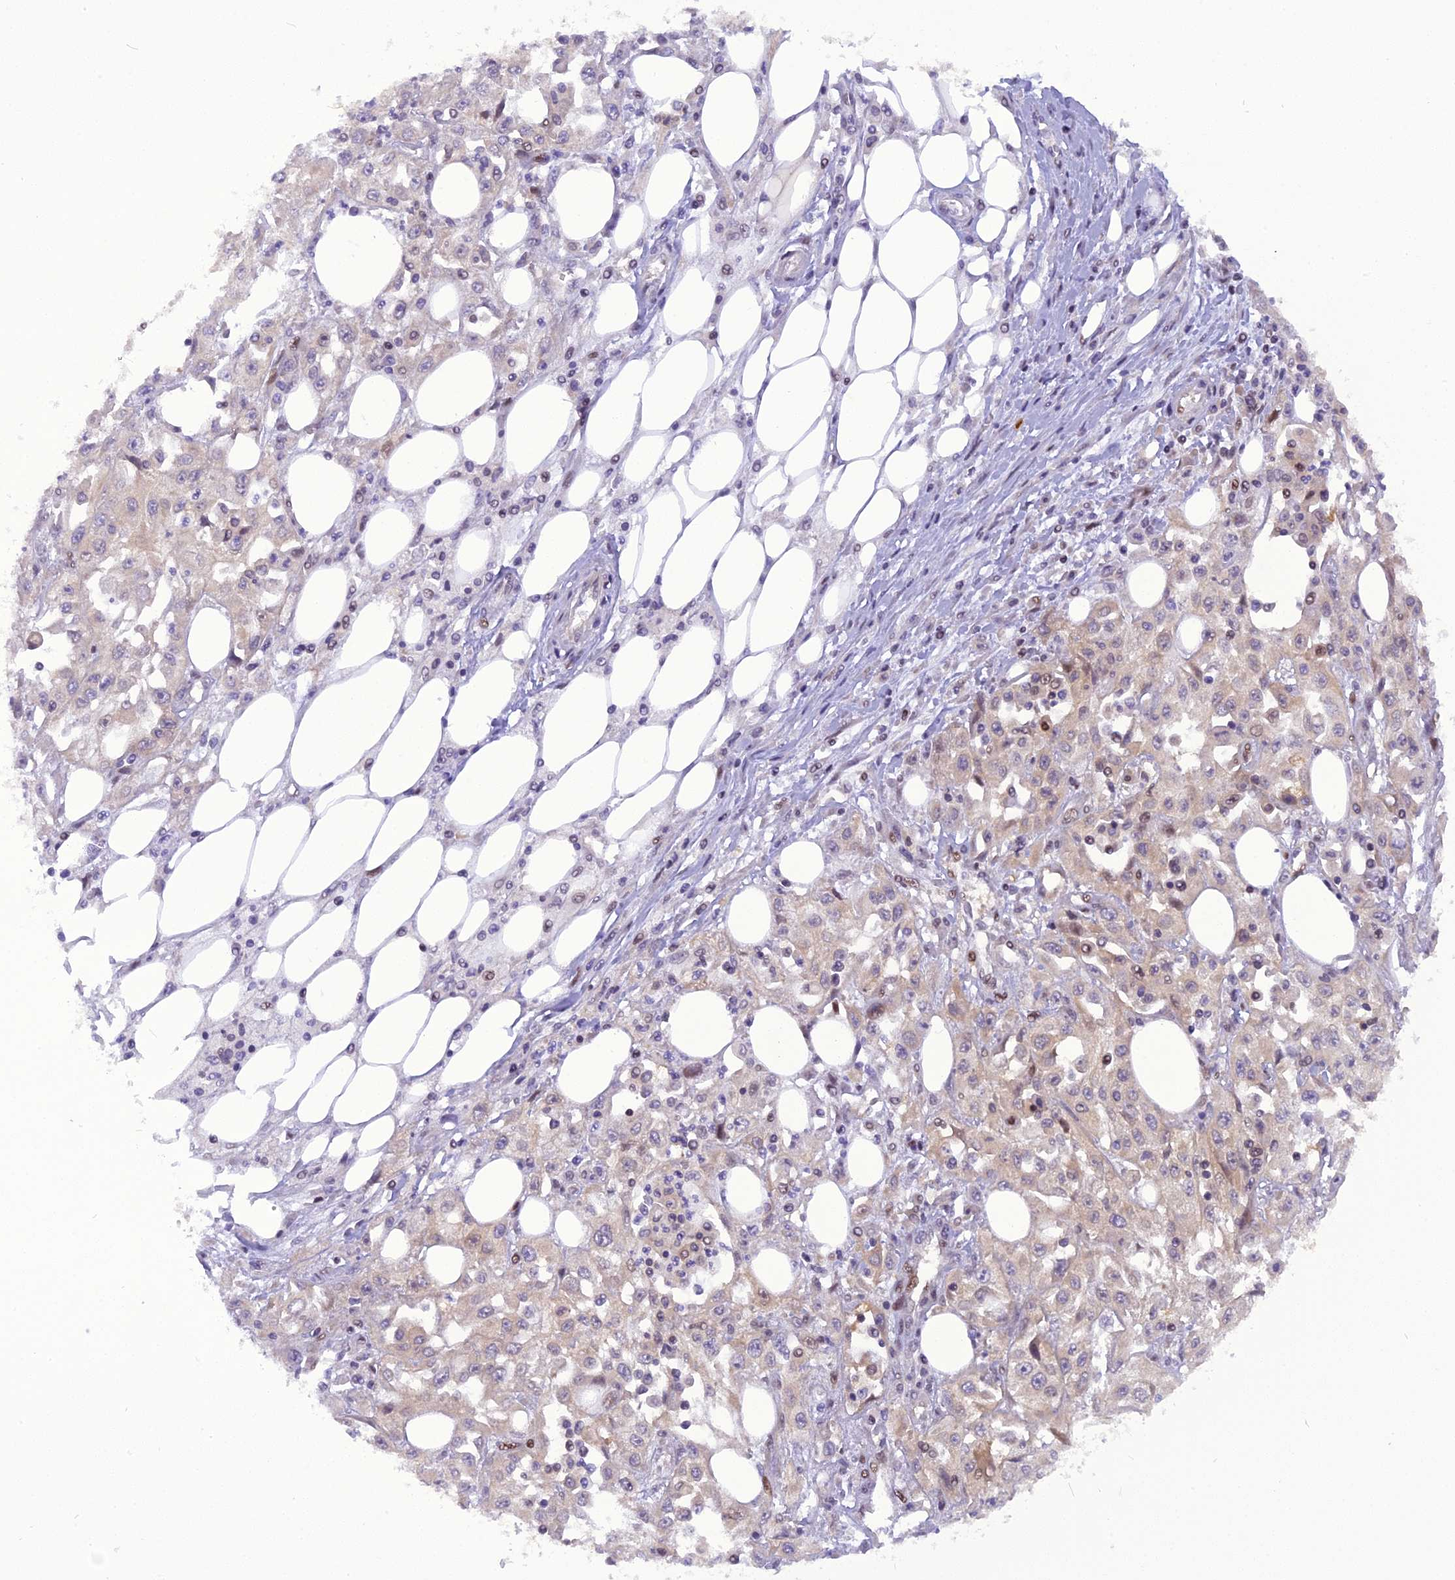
{"staining": {"intensity": "weak", "quantity": "<25%", "location": "cytoplasmic/membranous"}, "tissue": "skin cancer", "cell_type": "Tumor cells", "image_type": "cancer", "snomed": [{"axis": "morphology", "description": "Squamous cell carcinoma, NOS"}, {"axis": "morphology", "description": "Squamous cell carcinoma, metastatic, NOS"}, {"axis": "topography", "description": "Skin"}, {"axis": "topography", "description": "Lymph node"}], "caption": "DAB immunohistochemical staining of human skin cancer (metastatic squamous cell carcinoma) shows no significant positivity in tumor cells. (DAB (3,3'-diaminobenzidine) immunohistochemistry (IHC) visualized using brightfield microscopy, high magnification).", "gene": "RABGGTA", "patient": {"sex": "male", "age": 75}}